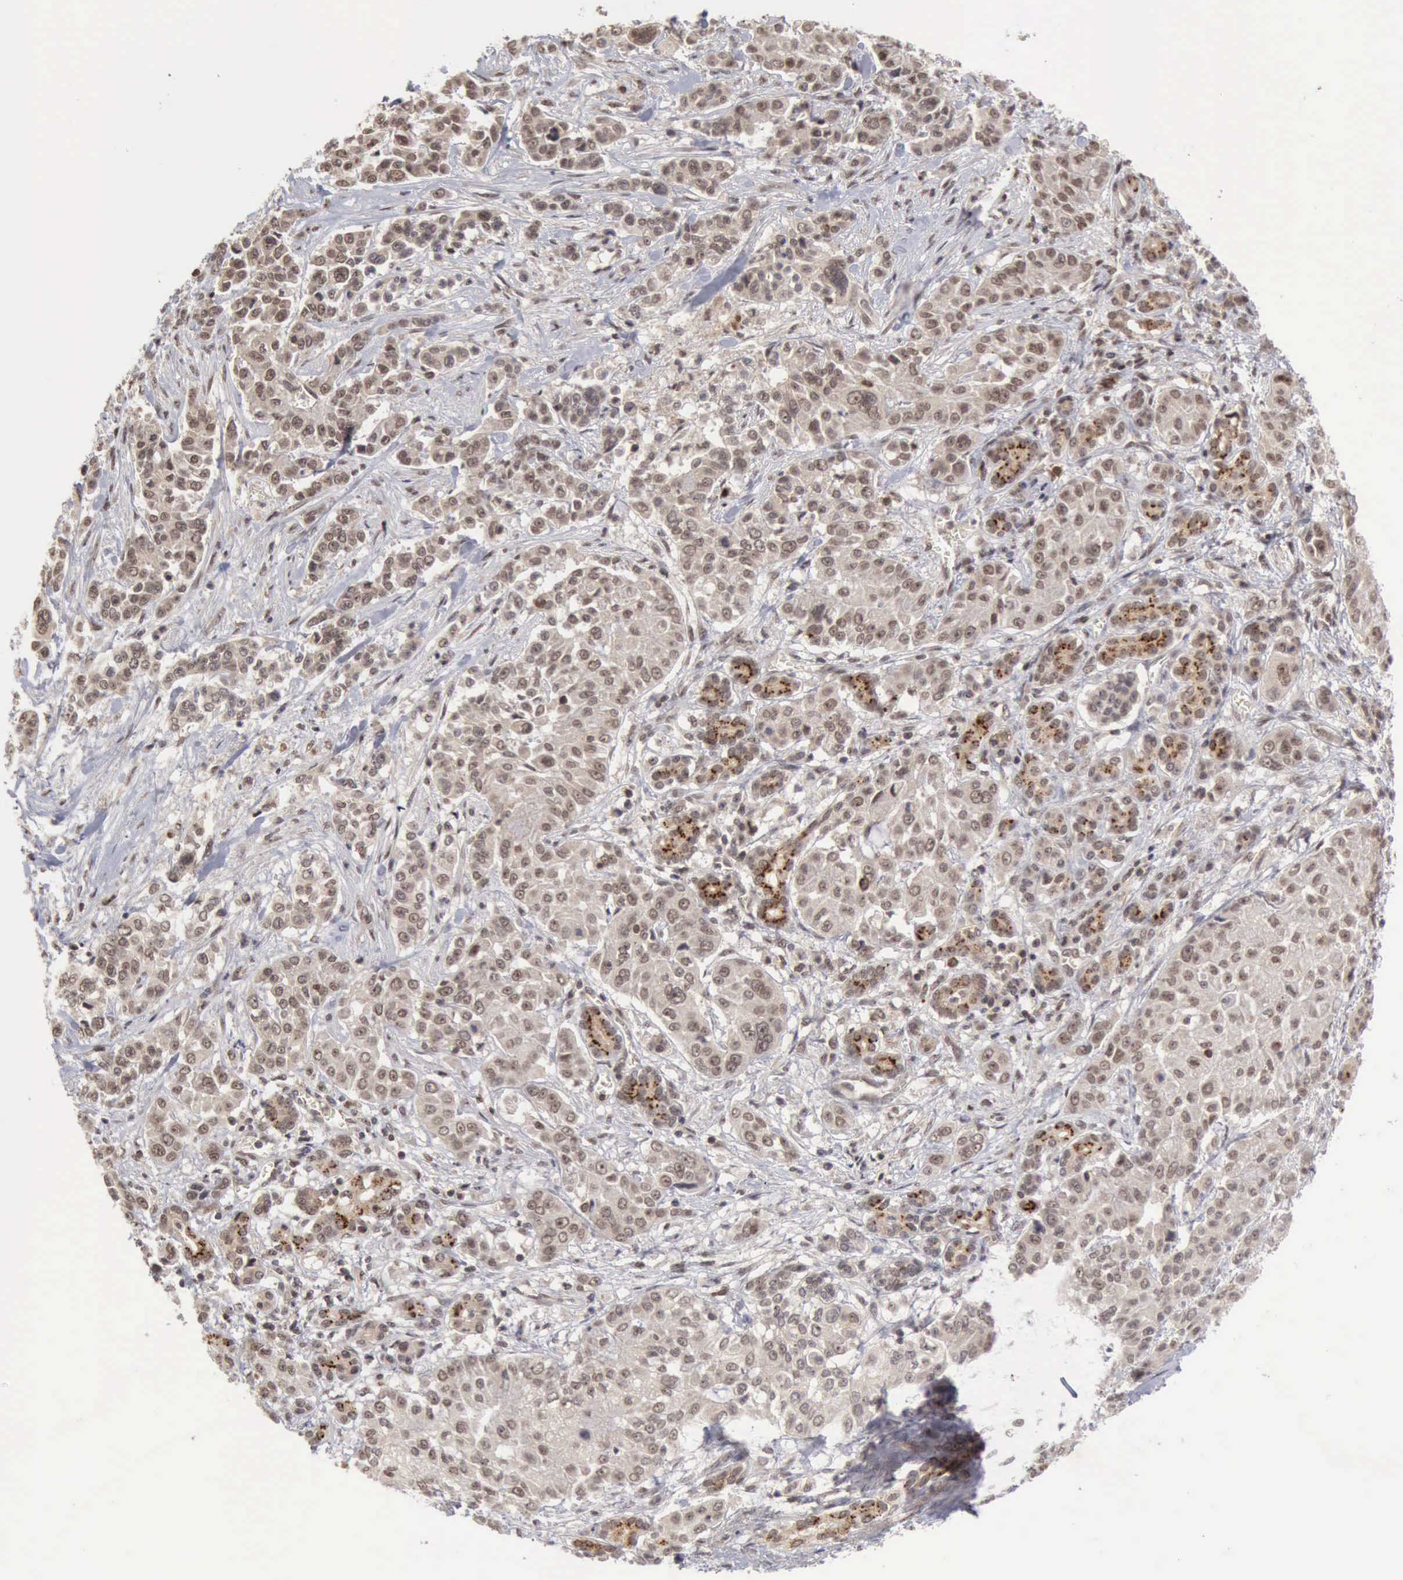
{"staining": {"intensity": "moderate", "quantity": "25%-75%", "location": "cytoplasmic/membranous,nuclear"}, "tissue": "pancreatic cancer", "cell_type": "Tumor cells", "image_type": "cancer", "snomed": [{"axis": "morphology", "description": "Adenocarcinoma, NOS"}, {"axis": "topography", "description": "Pancreas"}], "caption": "An immunohistochemistry photomicrograph of neoplastic tissue is shown. Protein staining in brown highlights moderate cytoplasmic/membranous and nuclear positivity in pancreatic cancer within tumor cells.", "gene": "CDKN2A", "patient": {"sex": "female", "age": 52}}